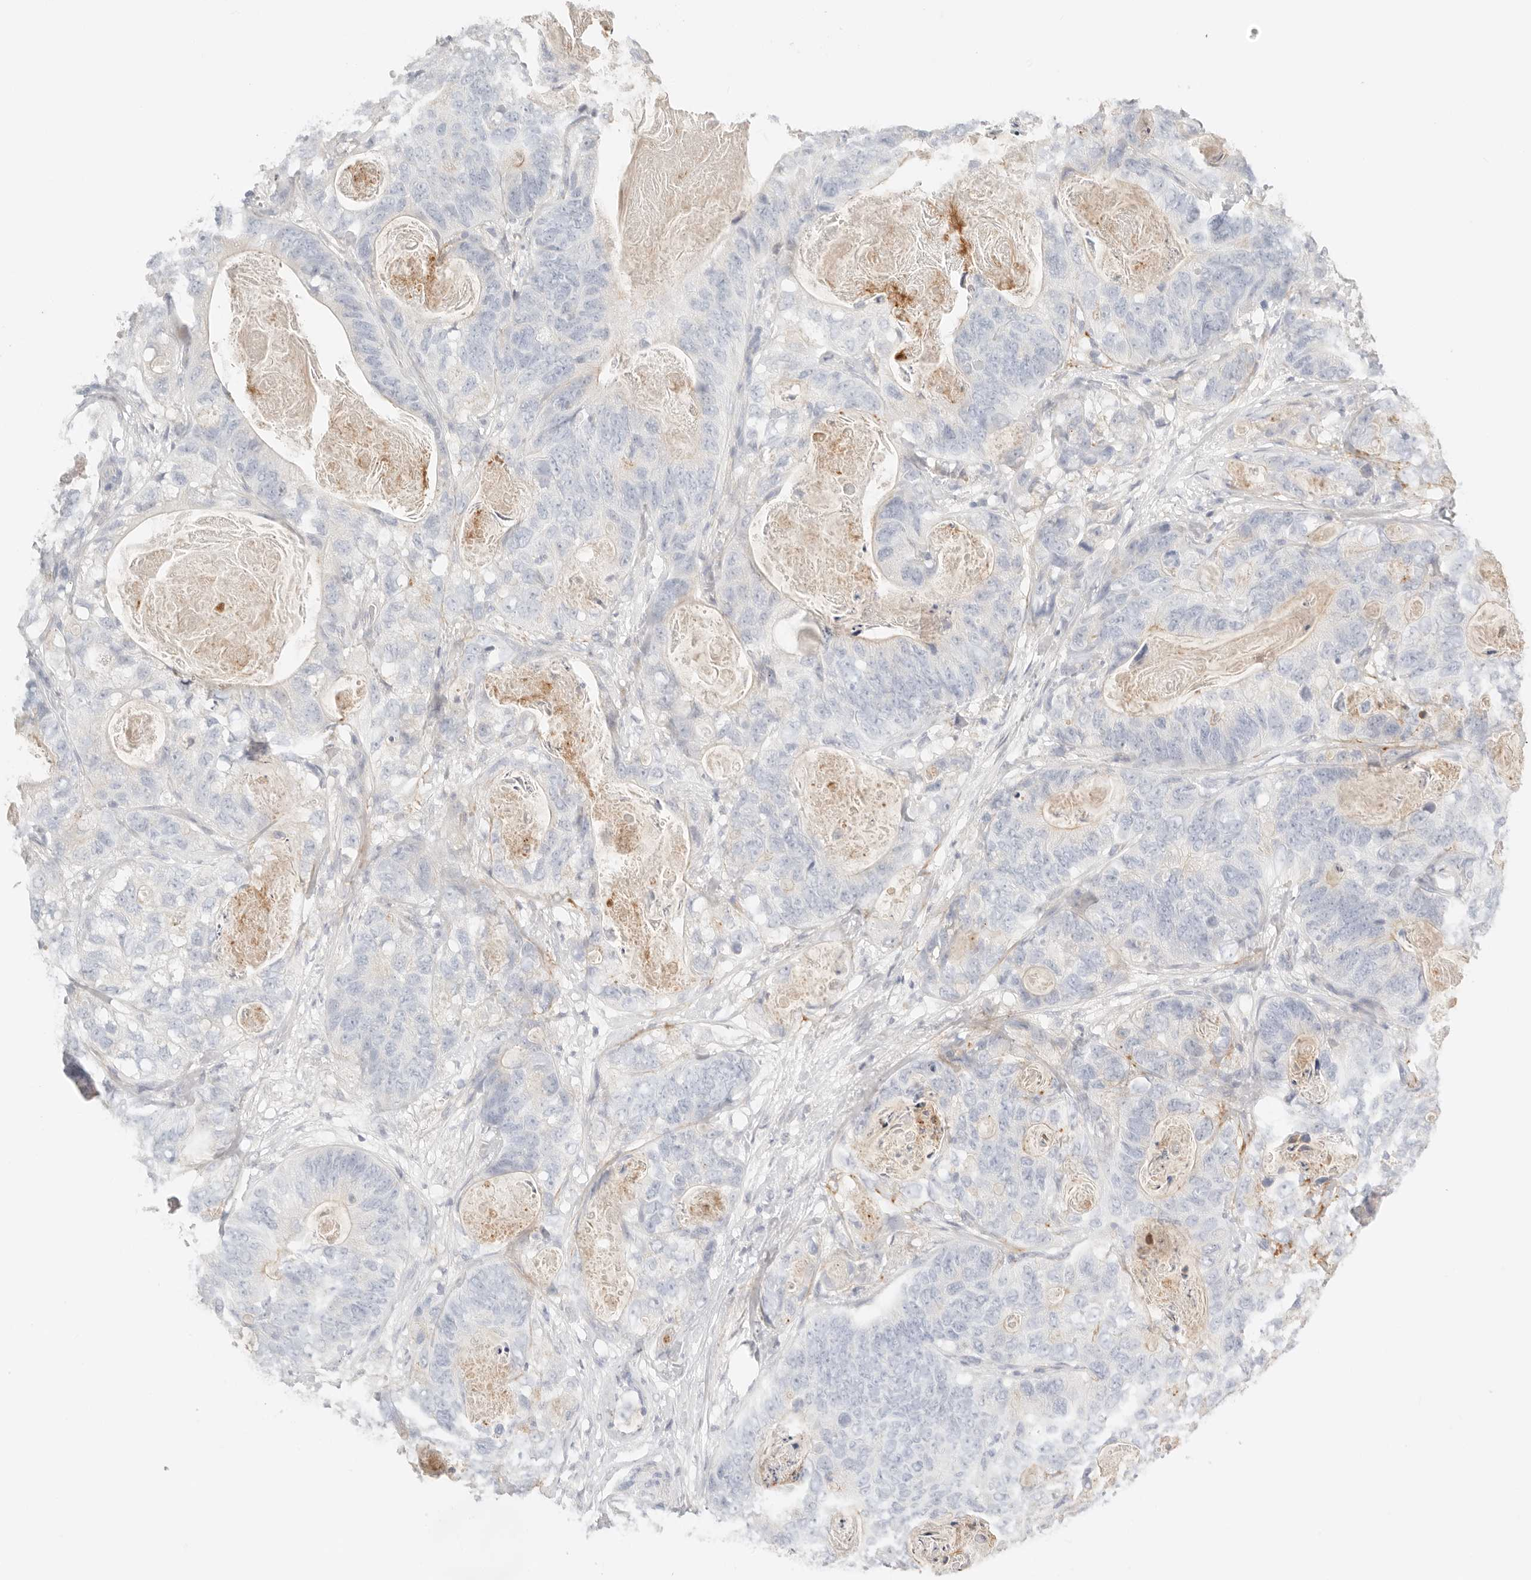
{"staining": {"intensity": "negative", "quantity": "none", "location": "none"}, "tissue": "stomach cancer", "cell_type": "Tumor cells", "image_type": "cancer", "snomed": [{"axis": "morphology", "description": "Normal tissue, NOS"}, {"axis": "morphology", "description": "Adenocarcinoma, NOS"}, {"axis": "topography", "description": "Stomach"}], "caption": "There is no significant expression in tumor cells of adenocarcinoma (stomach).", "gene": "CEP120", "patient": {"sex": "female", "age": 89}}